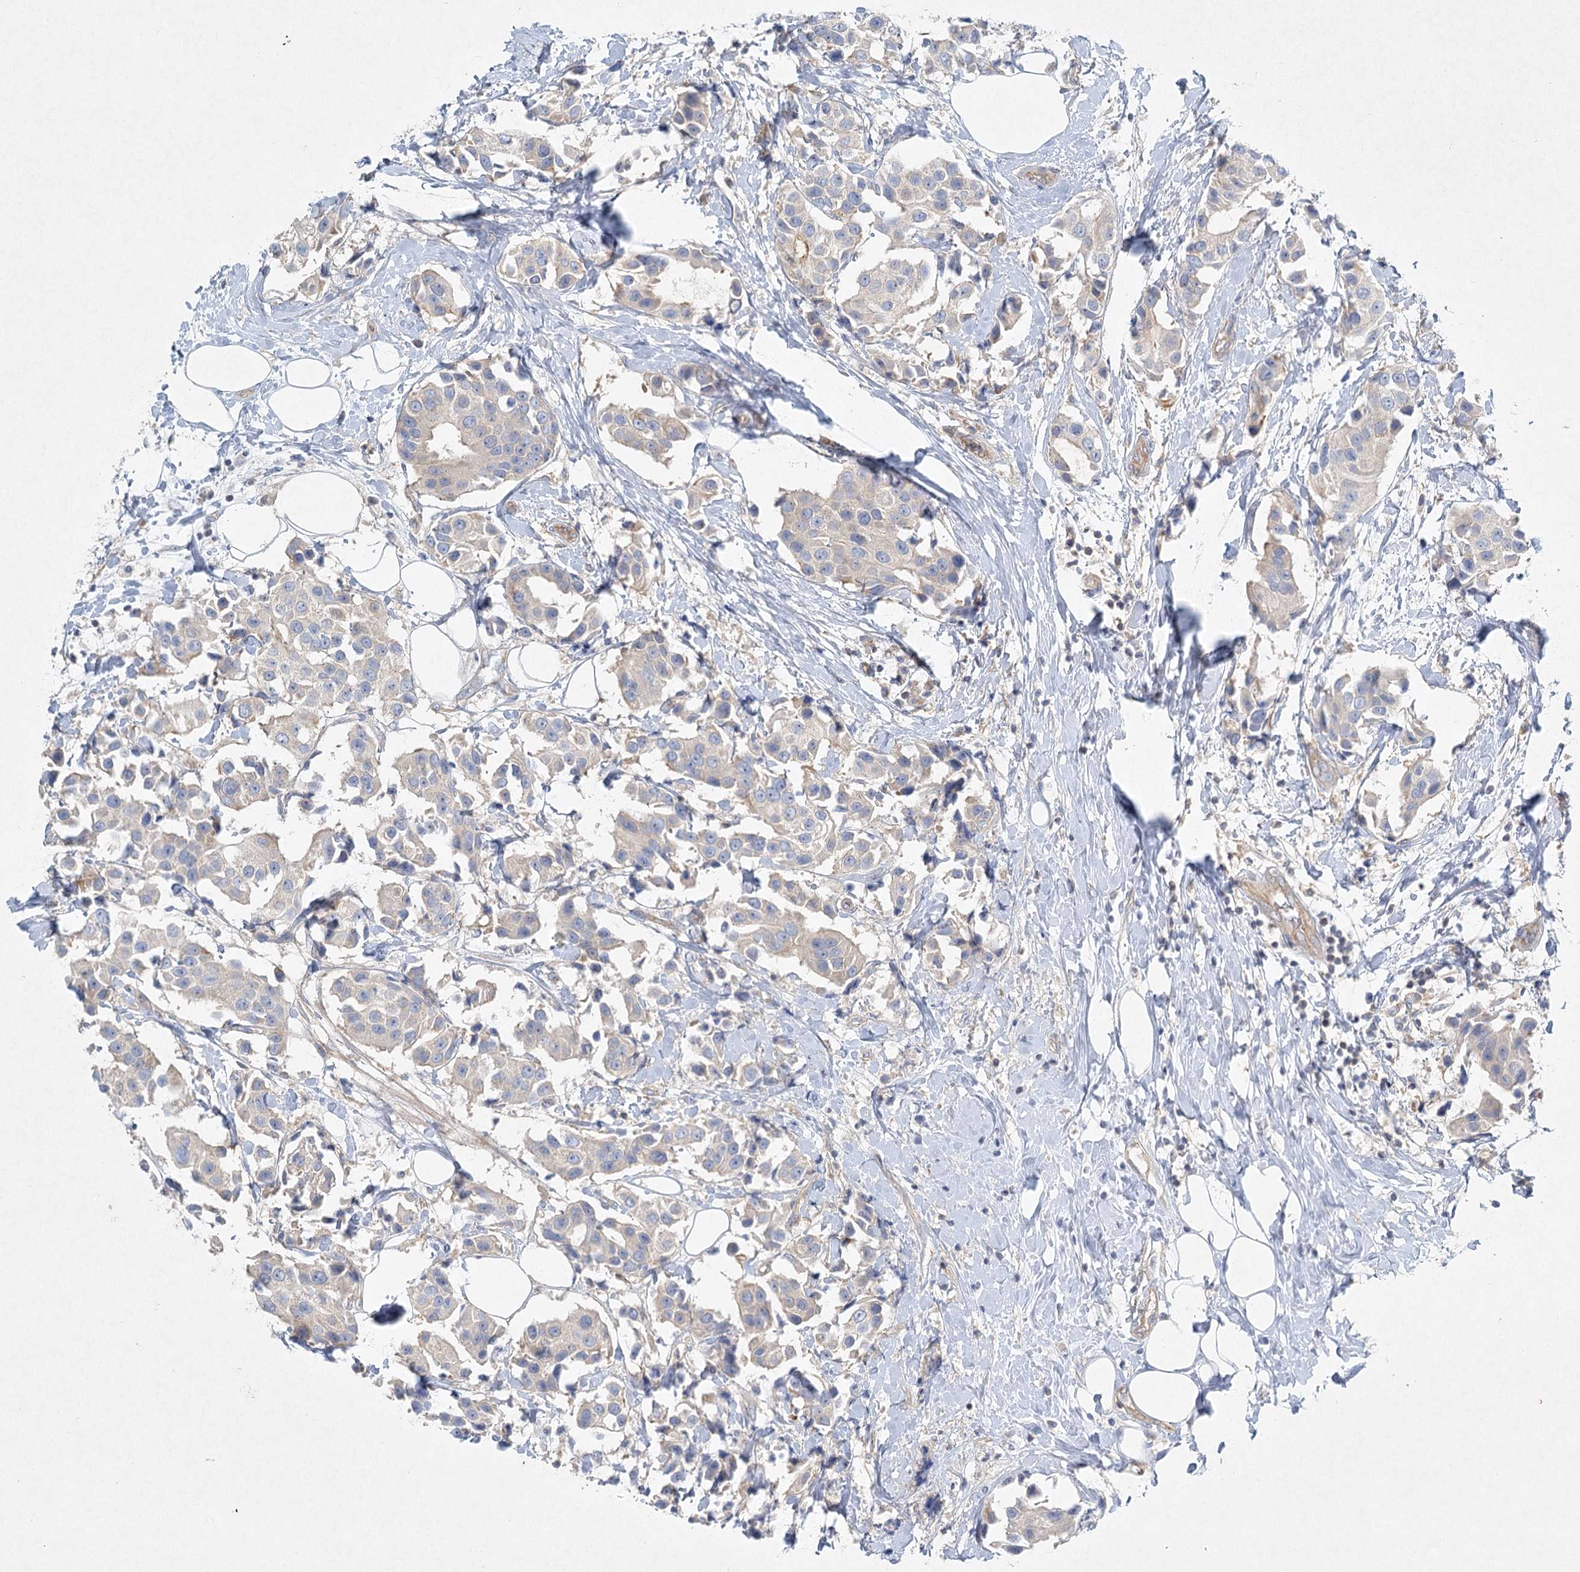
{"staining": {"intensity": "weak", "quantity": ">75%", "location": "cytoplasmic/membranous"}, "tissue": "breast cancer", "cell_type": "Tumor cells", "image_type": "cancer", "snomed": [{"axis": "morphology", "description": "Normal tissue, NOS"}, {"axis": "morphology", "description": "Duct carcinoma"}, {"axis": "topography", "description": "Breast"}], "caption": "Weak cytoplasmic/membranous staining is present in approximately >75% of tumor cells in breast cancer (infiltrating ductal carcinoma).", "gene": "DNMBP", "patient": {"sex": "female", "age": 39}}